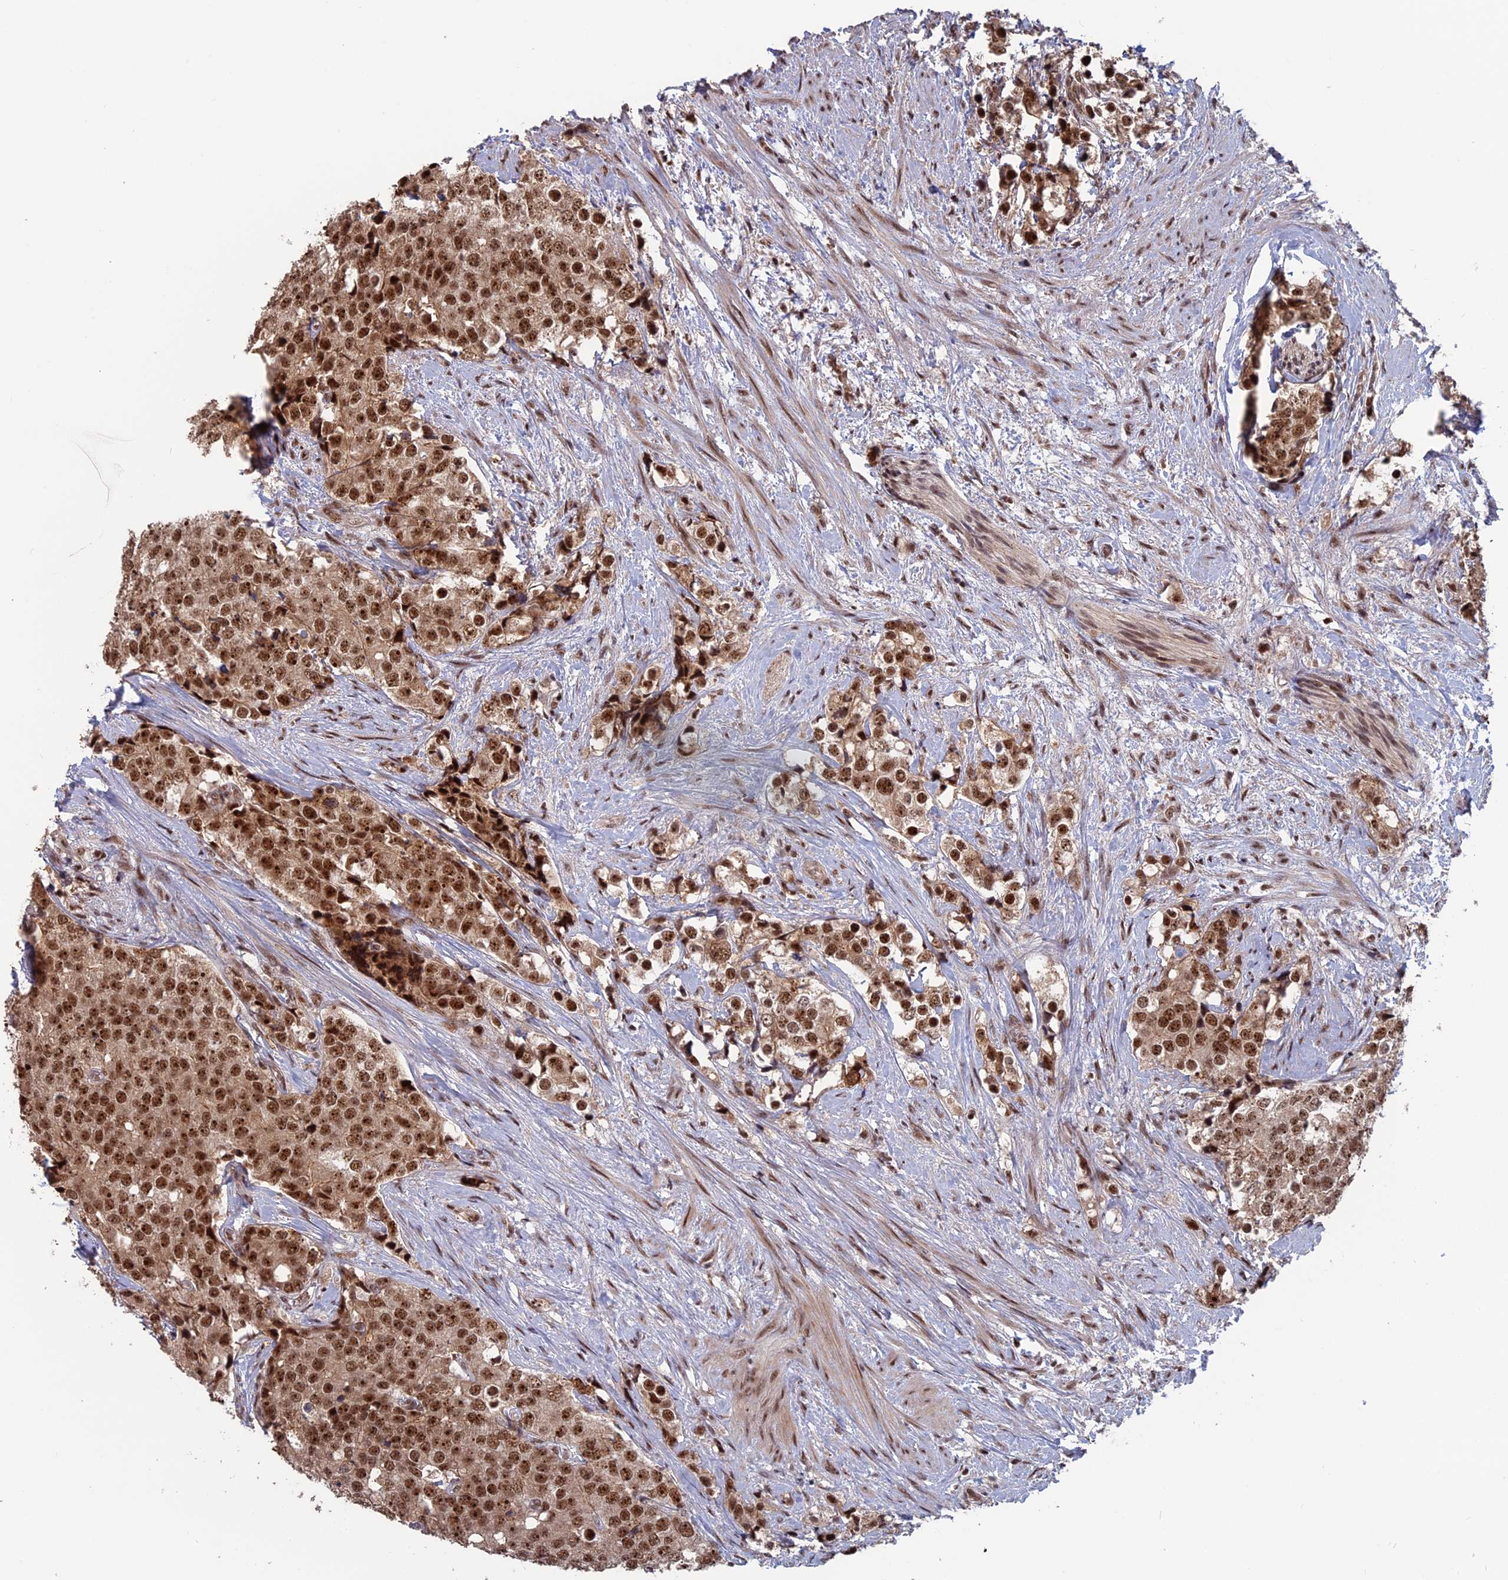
{"staining": {"intensity": "moderate", "quantity": ">75%", "location": "nuclear"}, "tissue": "prostate cancer", "cell_type": "Tumor cells", "image_type": "cancer", "snomed": [{"axis": "morphology", "description": "Adenocarcinoma, High grade"}, {"axis": "topography", "description": "Prostate"}], "caption": "Protein expression analysis of high-grade adenocarcinoma (prostate) exhibits moderate nuclear expression in approximately >75% of tumor cells.", "gene": "CACTIN", "patient": {"sex": "male", "age": 49}}